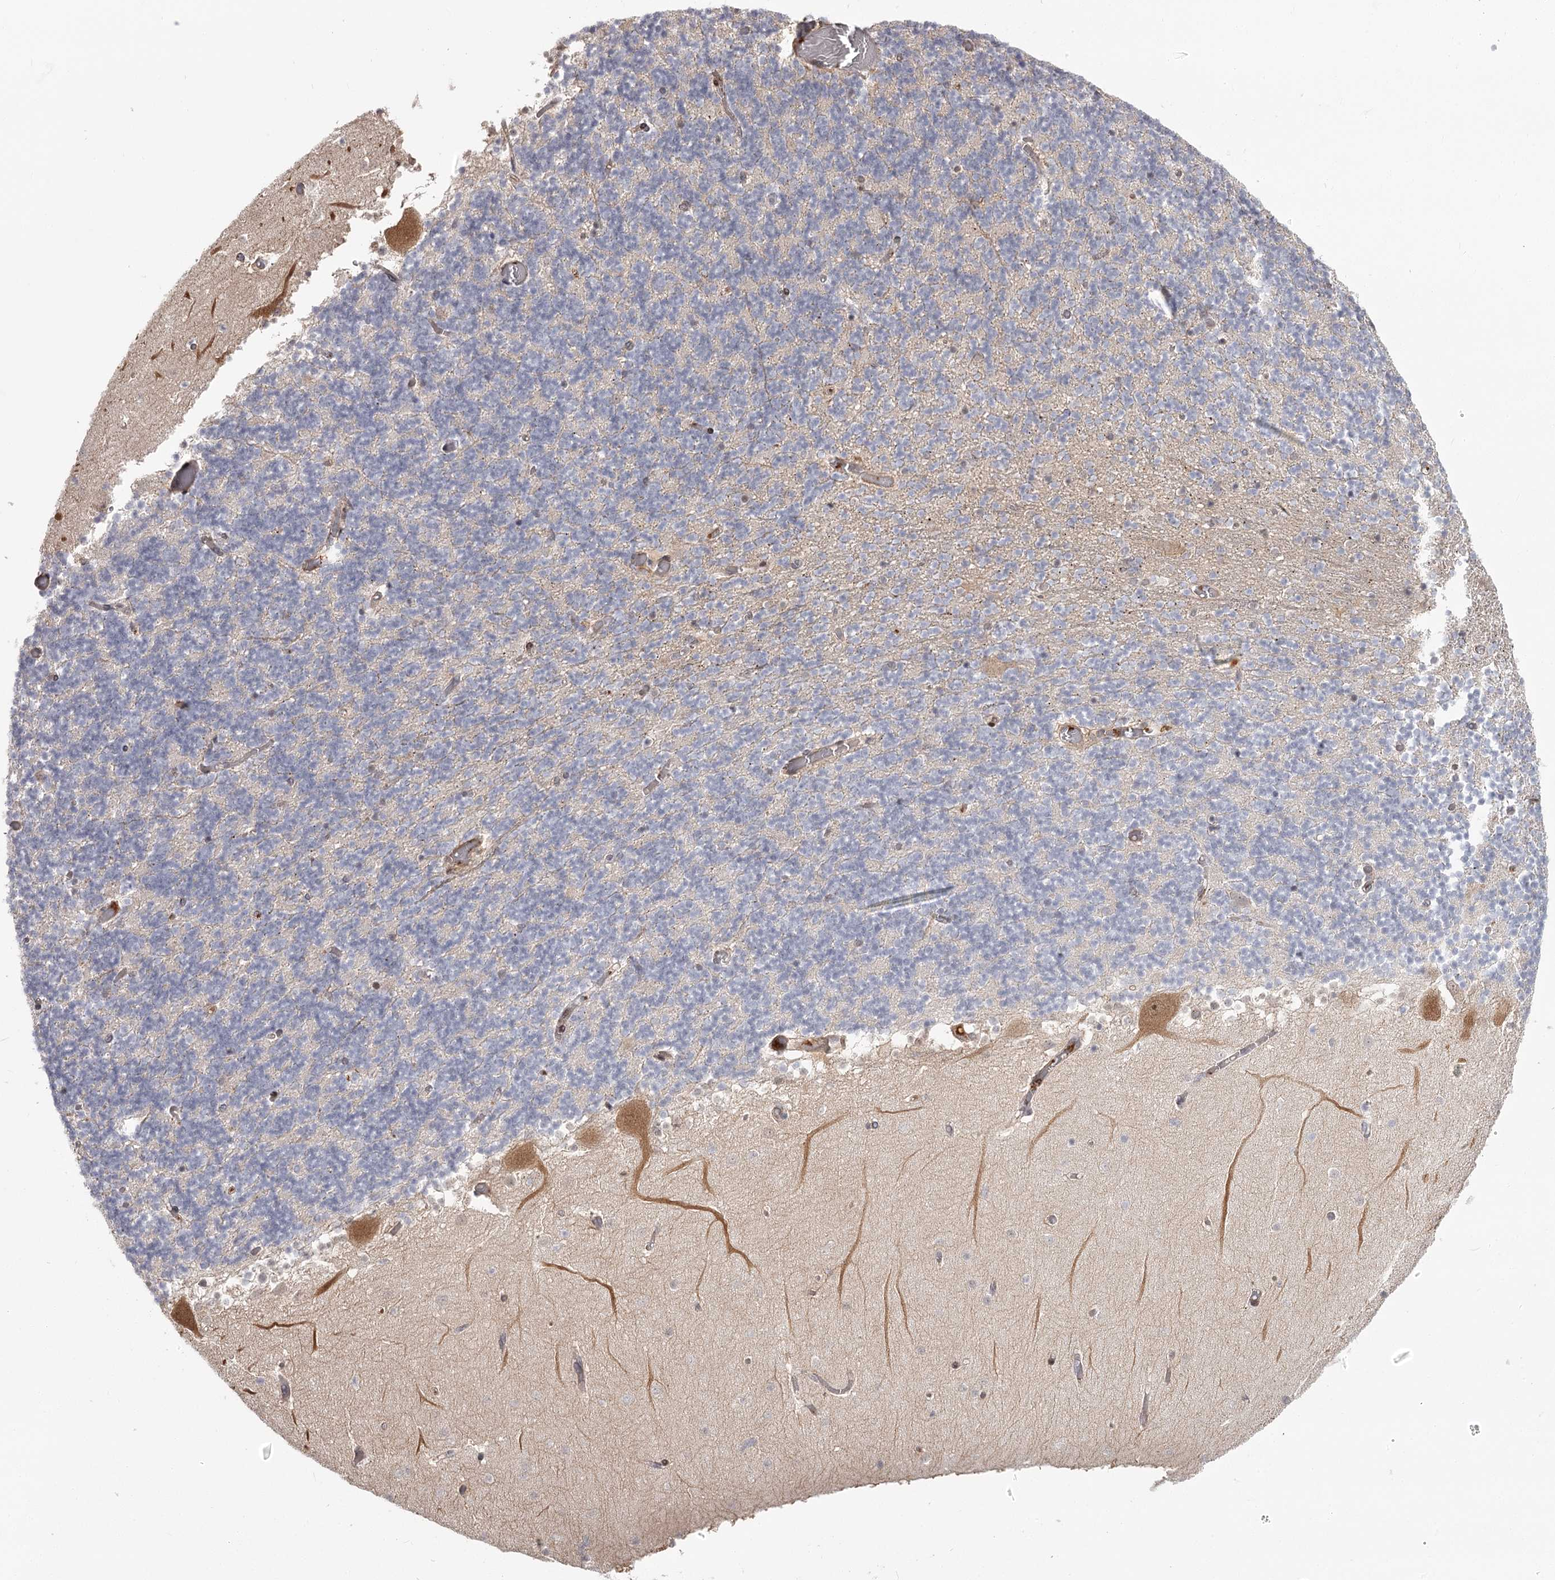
{"staining": {"intensity": "negative", "quantity": "none", "location": "none"}, "tissue": "cerebellum", "cell_type": "Cells in granular layer", "image_type": "normal", "snomed": [{"axis": "morphology", "description": "Normal tissue, NOS"}, {"axis": "topography", "description": "Cerebellum"}], "caption": "The micrograph displays no significant expression in cells in granular layer of cerebellum. (Stains: DAB (3,3'-diaminobenzidine) IHC with hematoxylin counter stain, Microscopy: brightfield microscopy at high magnification).", "gene": "CCNG2", "patient": {"sex": "female", "age": 28}}